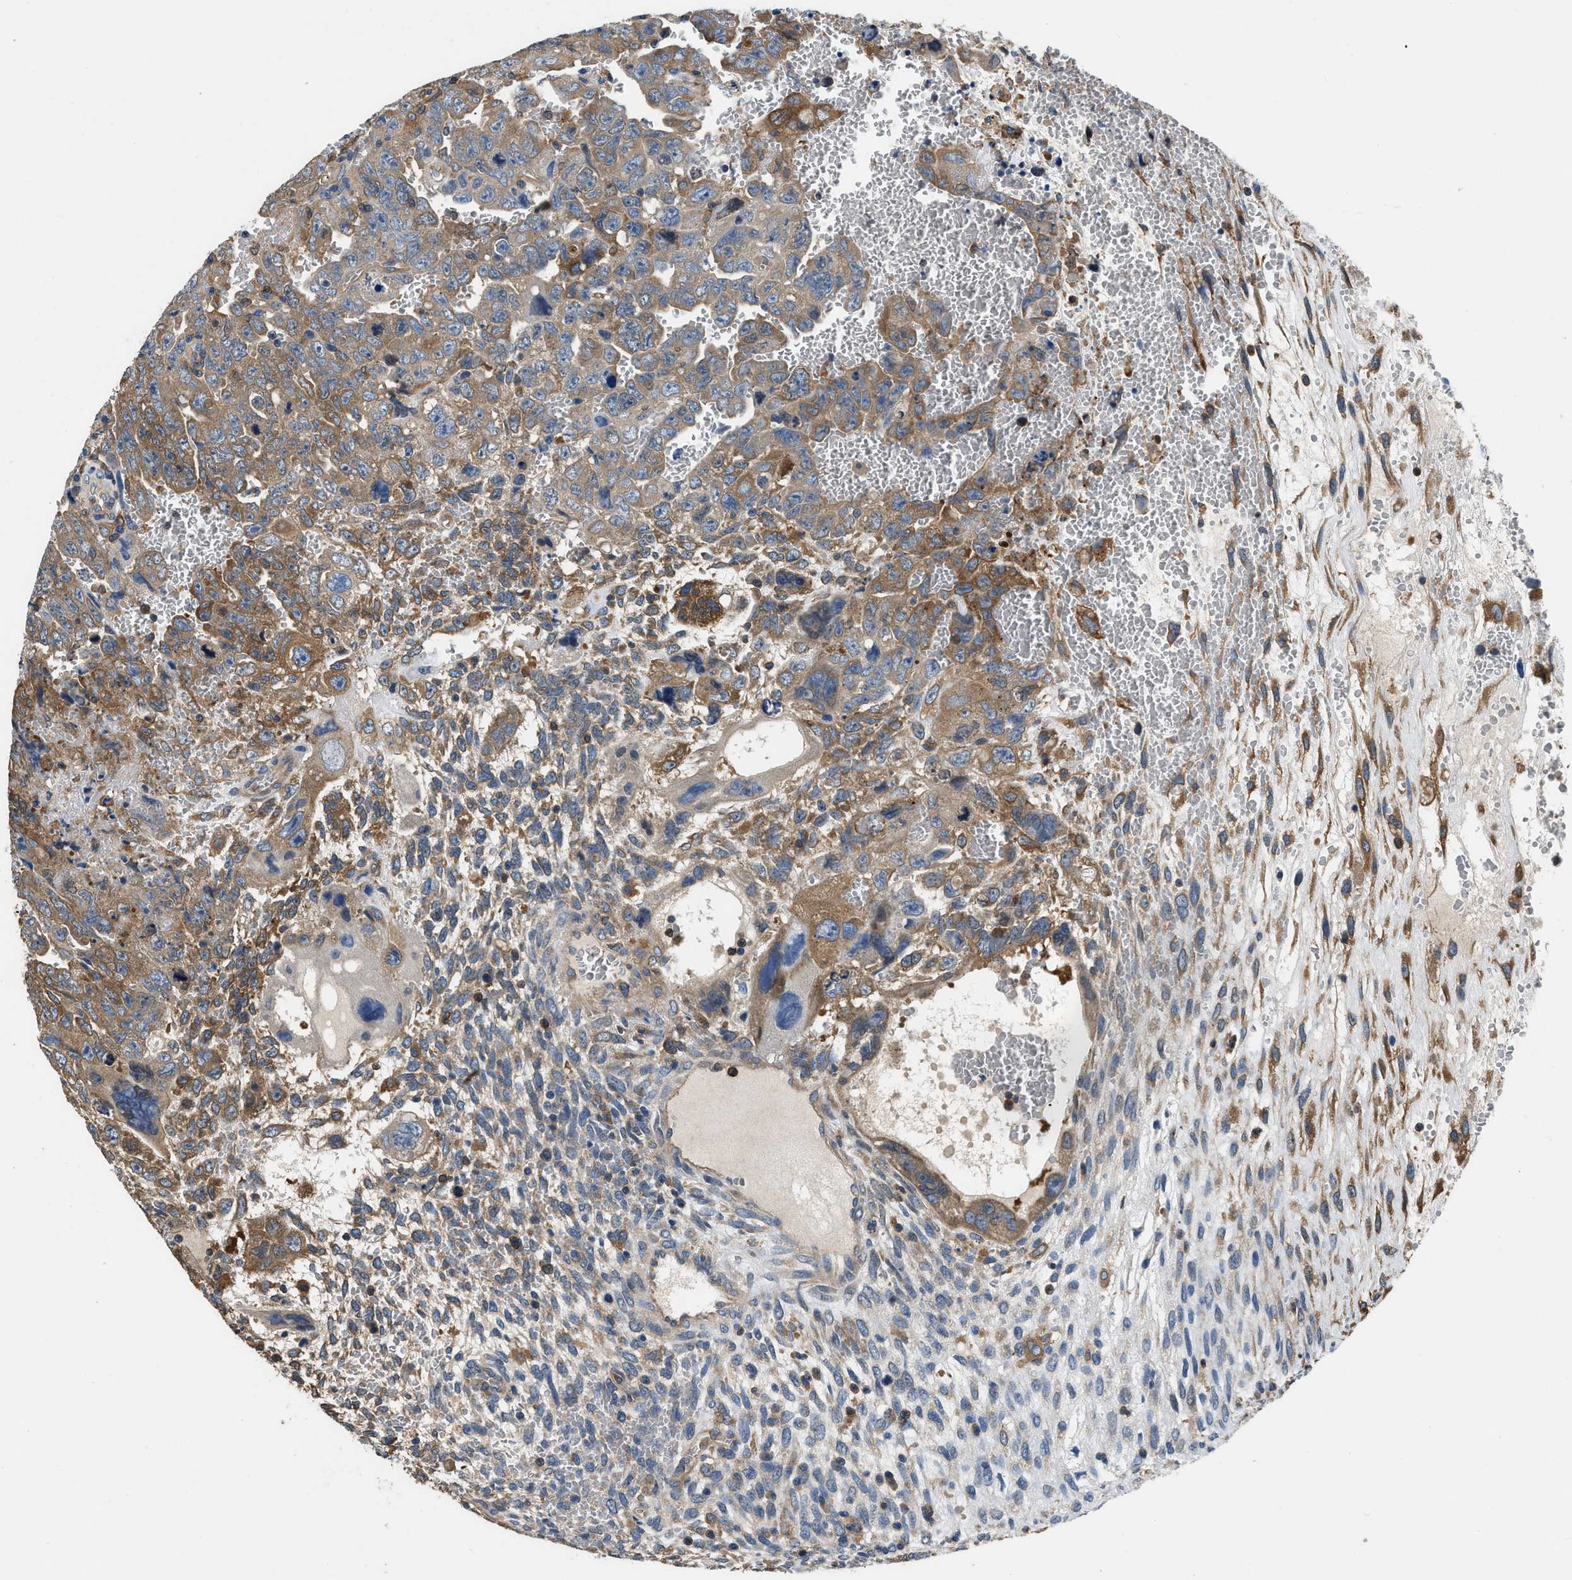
{"staining": {"intensity": "moderate", "quantity": ">75%", "location": "cytoplasmic/membranous"}, "tissue": "testis cancer", "cell_type": "Tumor cells", "image_type": "cancer", "snomed": [{"axis": "morphology", "description": "Carcinoma, Embryonal, NOS"}, {"axis": "topography", "description": "Testis"}], "caption": "This is an image of IHC staining of testis cancer (embryonal carcinoma), which shows moderate expression in the cytoplasmic/membranous of tumor cells.", "gene": "PKM", "patient": {"sex": "male", "age": 28}}